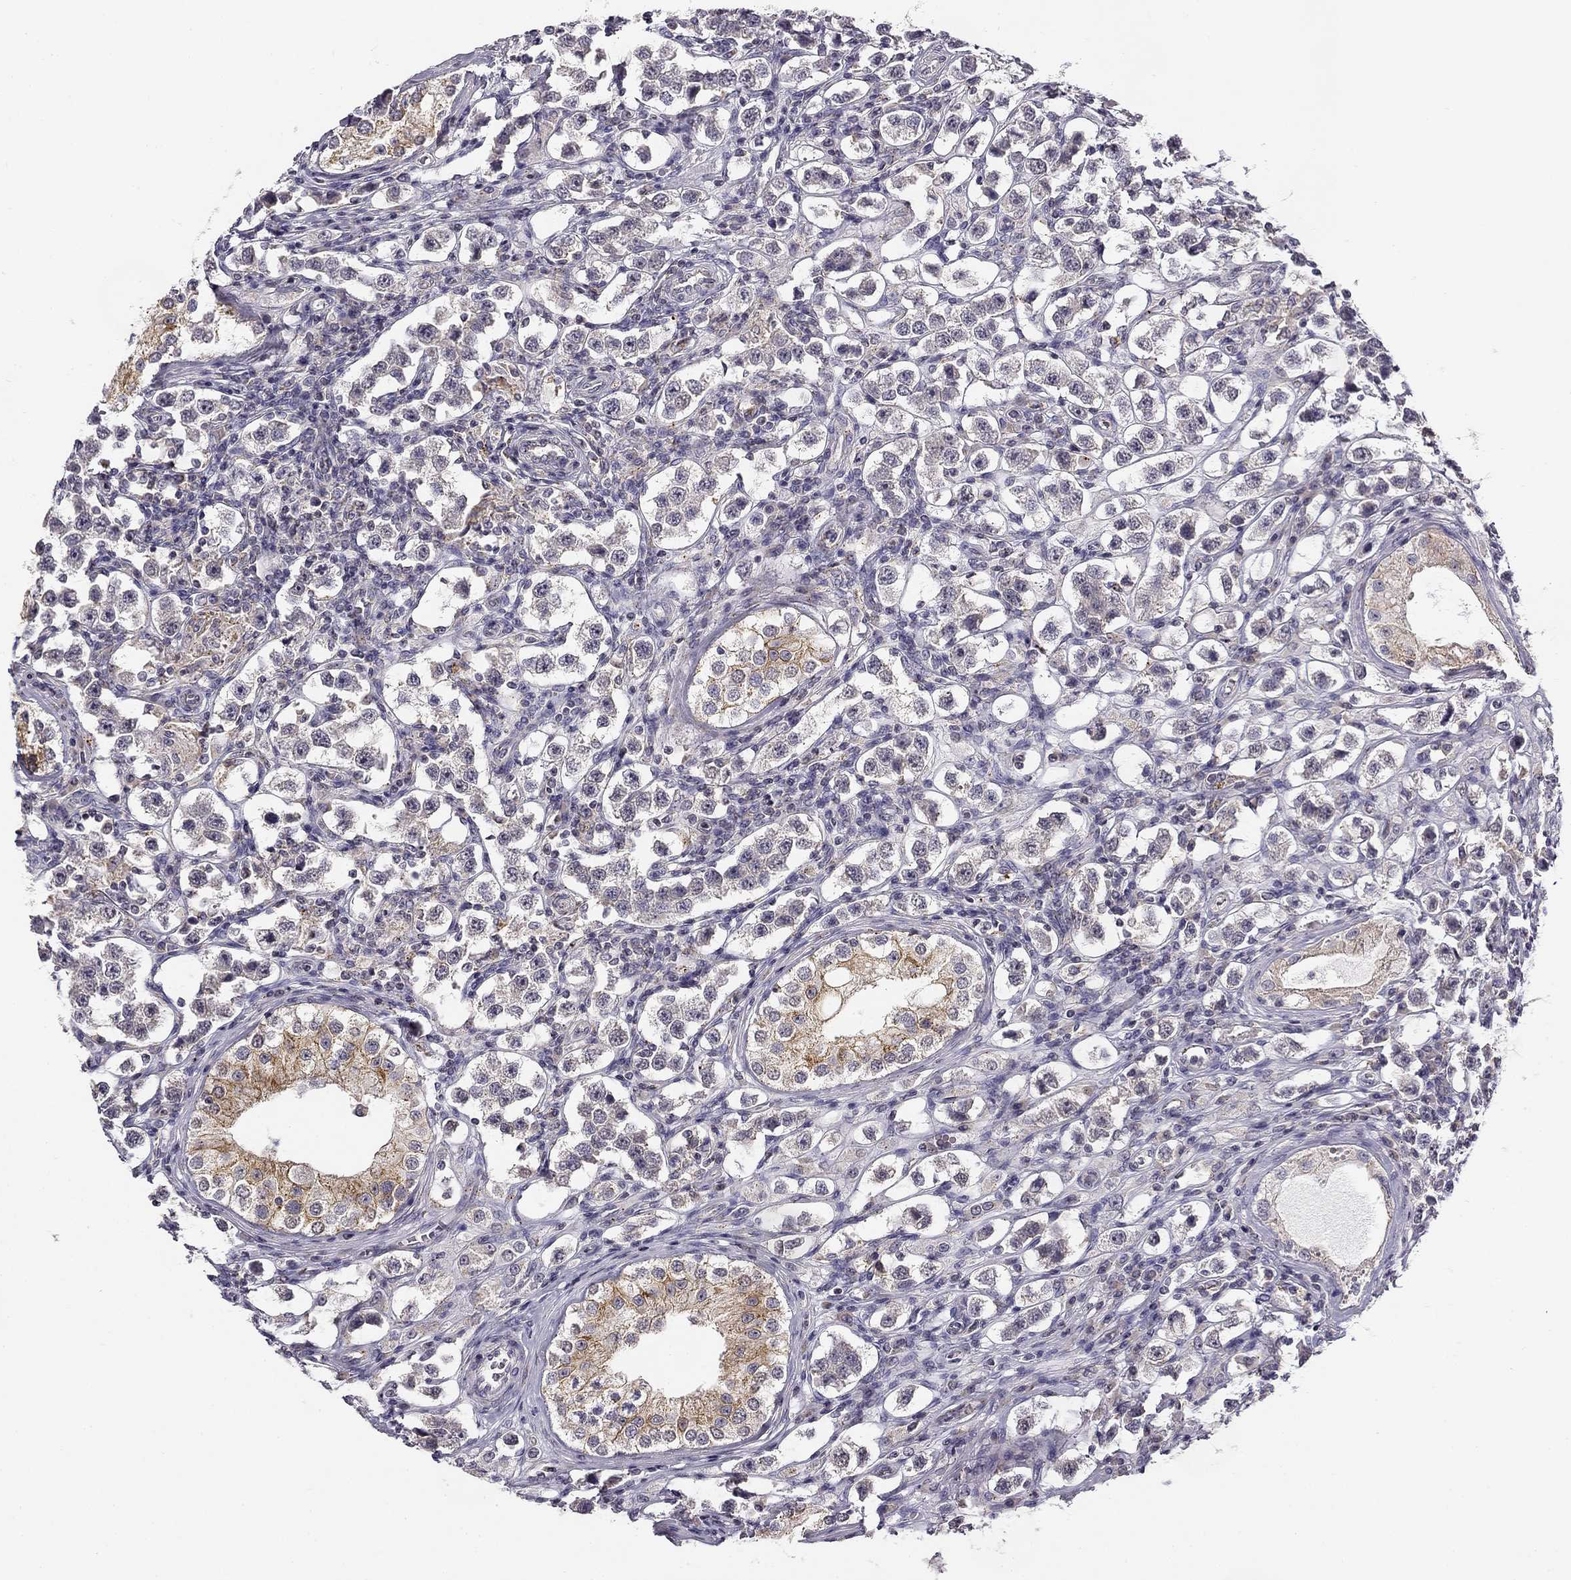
{"staining": {"intensity": "negative", "quantity": "none", "location": "none"}, "tissue": "testis cancer", "cell_type": "Tumor cells", "image_type": "cancer", "snomed": [{"axis": "morphology", "description": "Seminoma, NOS"}, {"axis": "topography", "description": "Testis"}], "caption": "Testis cancer (seminoma) was stained to show a protein in brown. There is no significant staining in tumor cells.", "gene": "CNR1", "patient": {"sex": "male", "age": 37}}